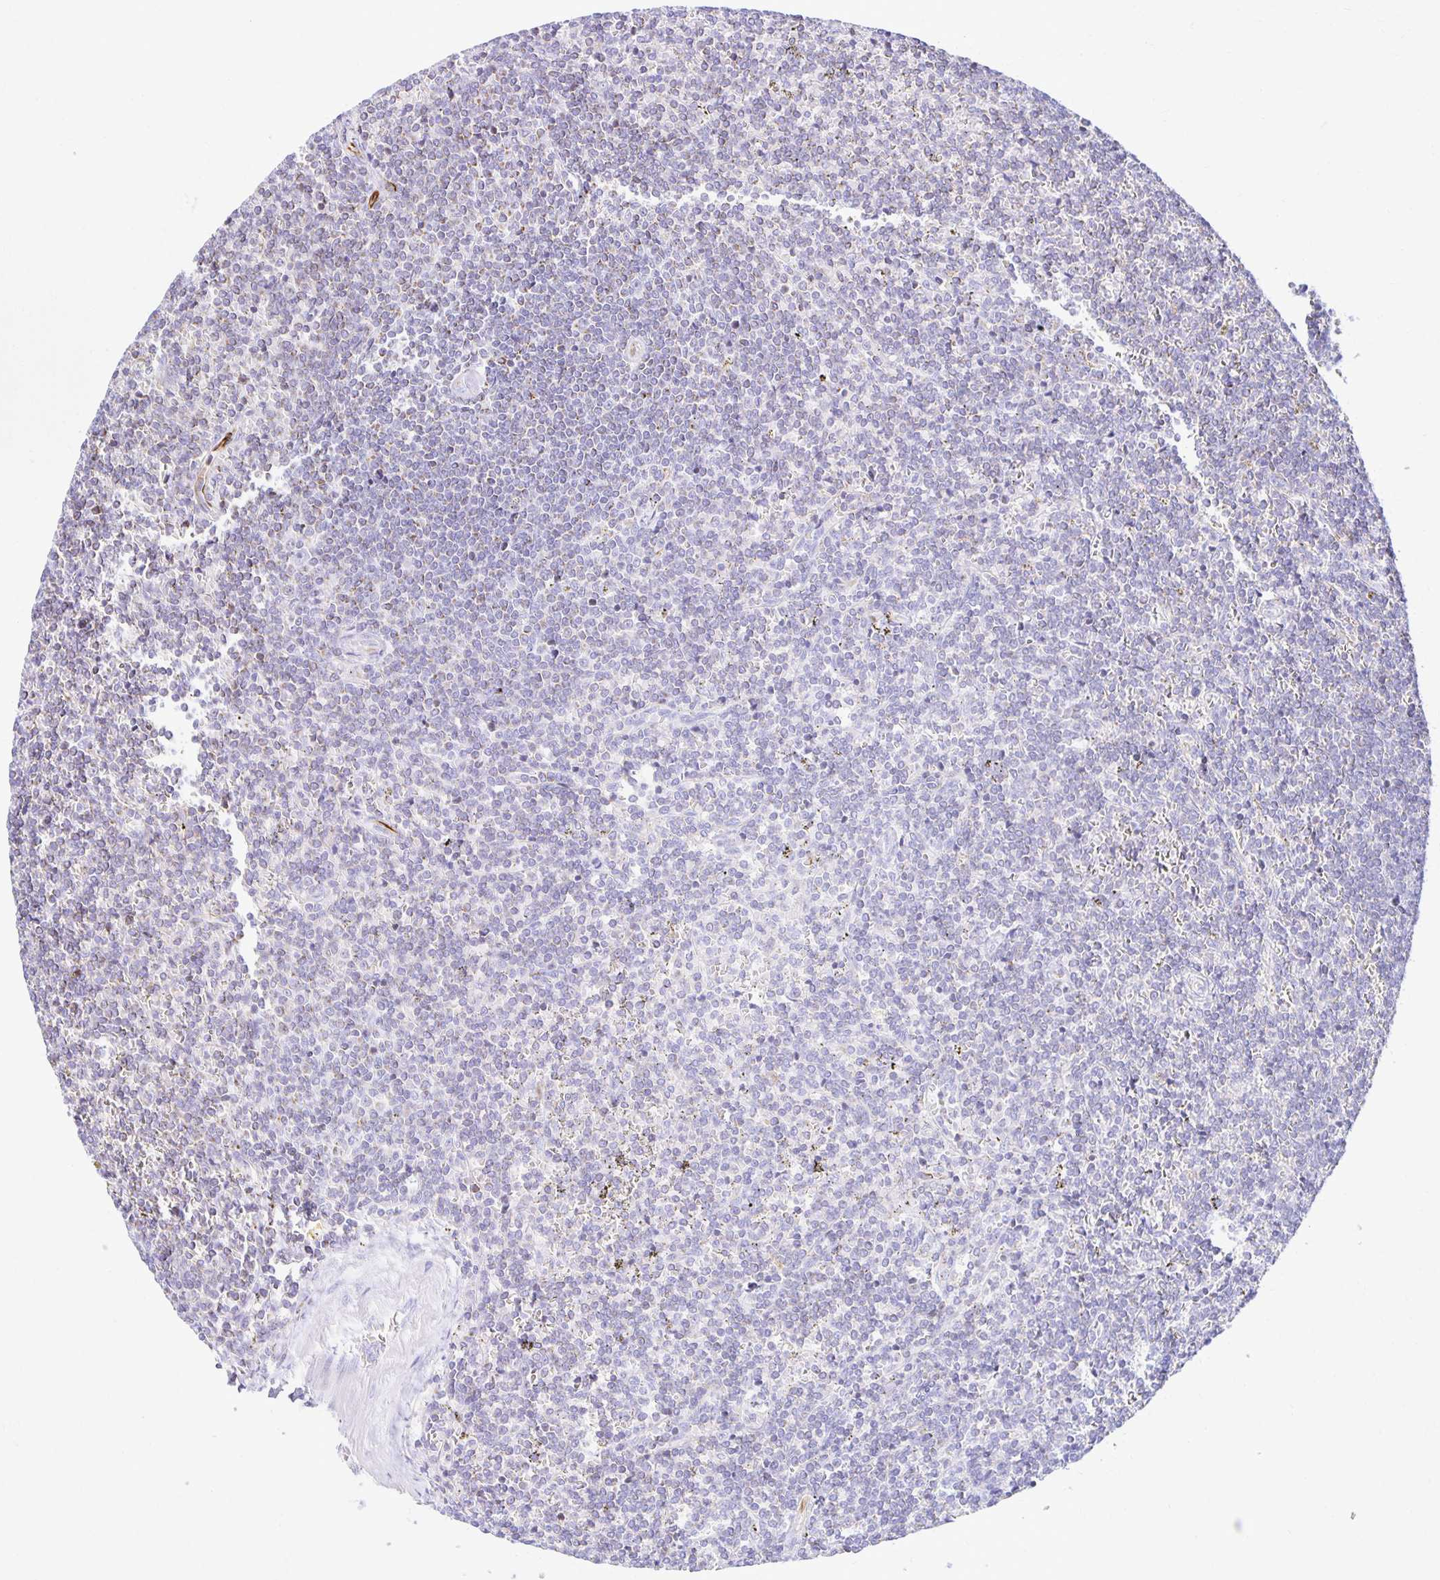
{"staining": {"intensity": "negative", "quantity": "none", "location": "none"}, "tissue": "lymphoma", "cell_type": "Tumor cells", "image_type": "cancer", "snomed": [{"axis": "morphology", "description": "Malignant lymphoma, non-Hodgkin's type, Low grade"}, {"axis": "topography", "description": "Spleen"}], "caption": "Lymphoma stained for a protein using immunohistochemistry displays no positivity tumor cells.", "gene": "PLAAT2", "patient": {"sex": "male", "age": 78}}